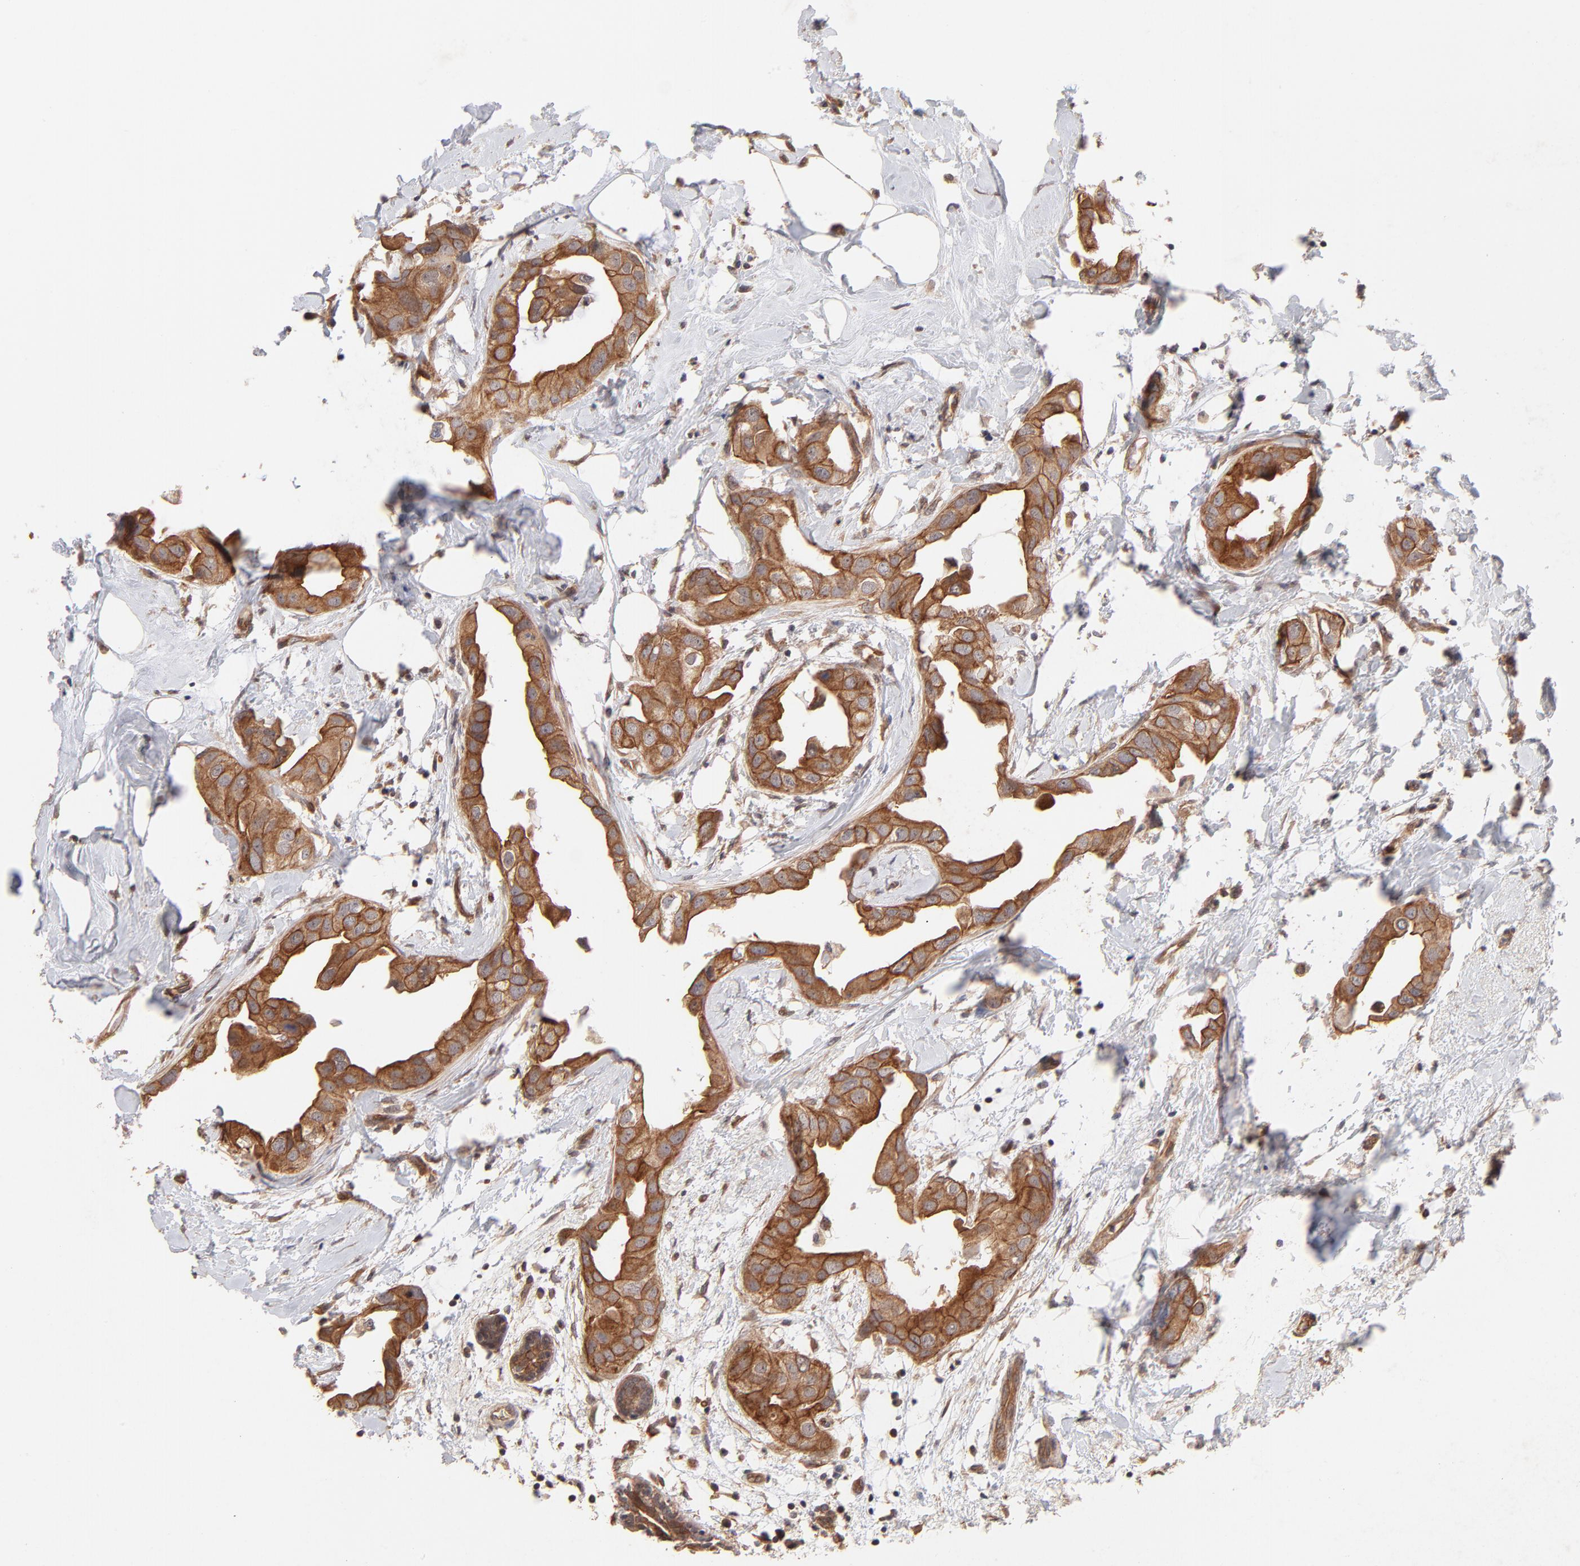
{"staining": {"intensity": "strong", "quantity": ">75%", "location": "cytoplasmic/membranous"}, "tissue": "breast cancer", "cell_type": "Tumor cells", "image_type": "cancer", "snomed": [{"axis": "morphology", "description": "Duct carcinoma"}, {"axis": "topography", "description": "Breast"}], "caption": "IHC (DAB (3,3'-diaminobenzidine)) staining of breast cancer demonstrates strong cytoplasmic/membranous protein expression in approximately >75% of tumor cells.", "gene": "STAP2", "patient": {"sex": "female", "age": 40}}